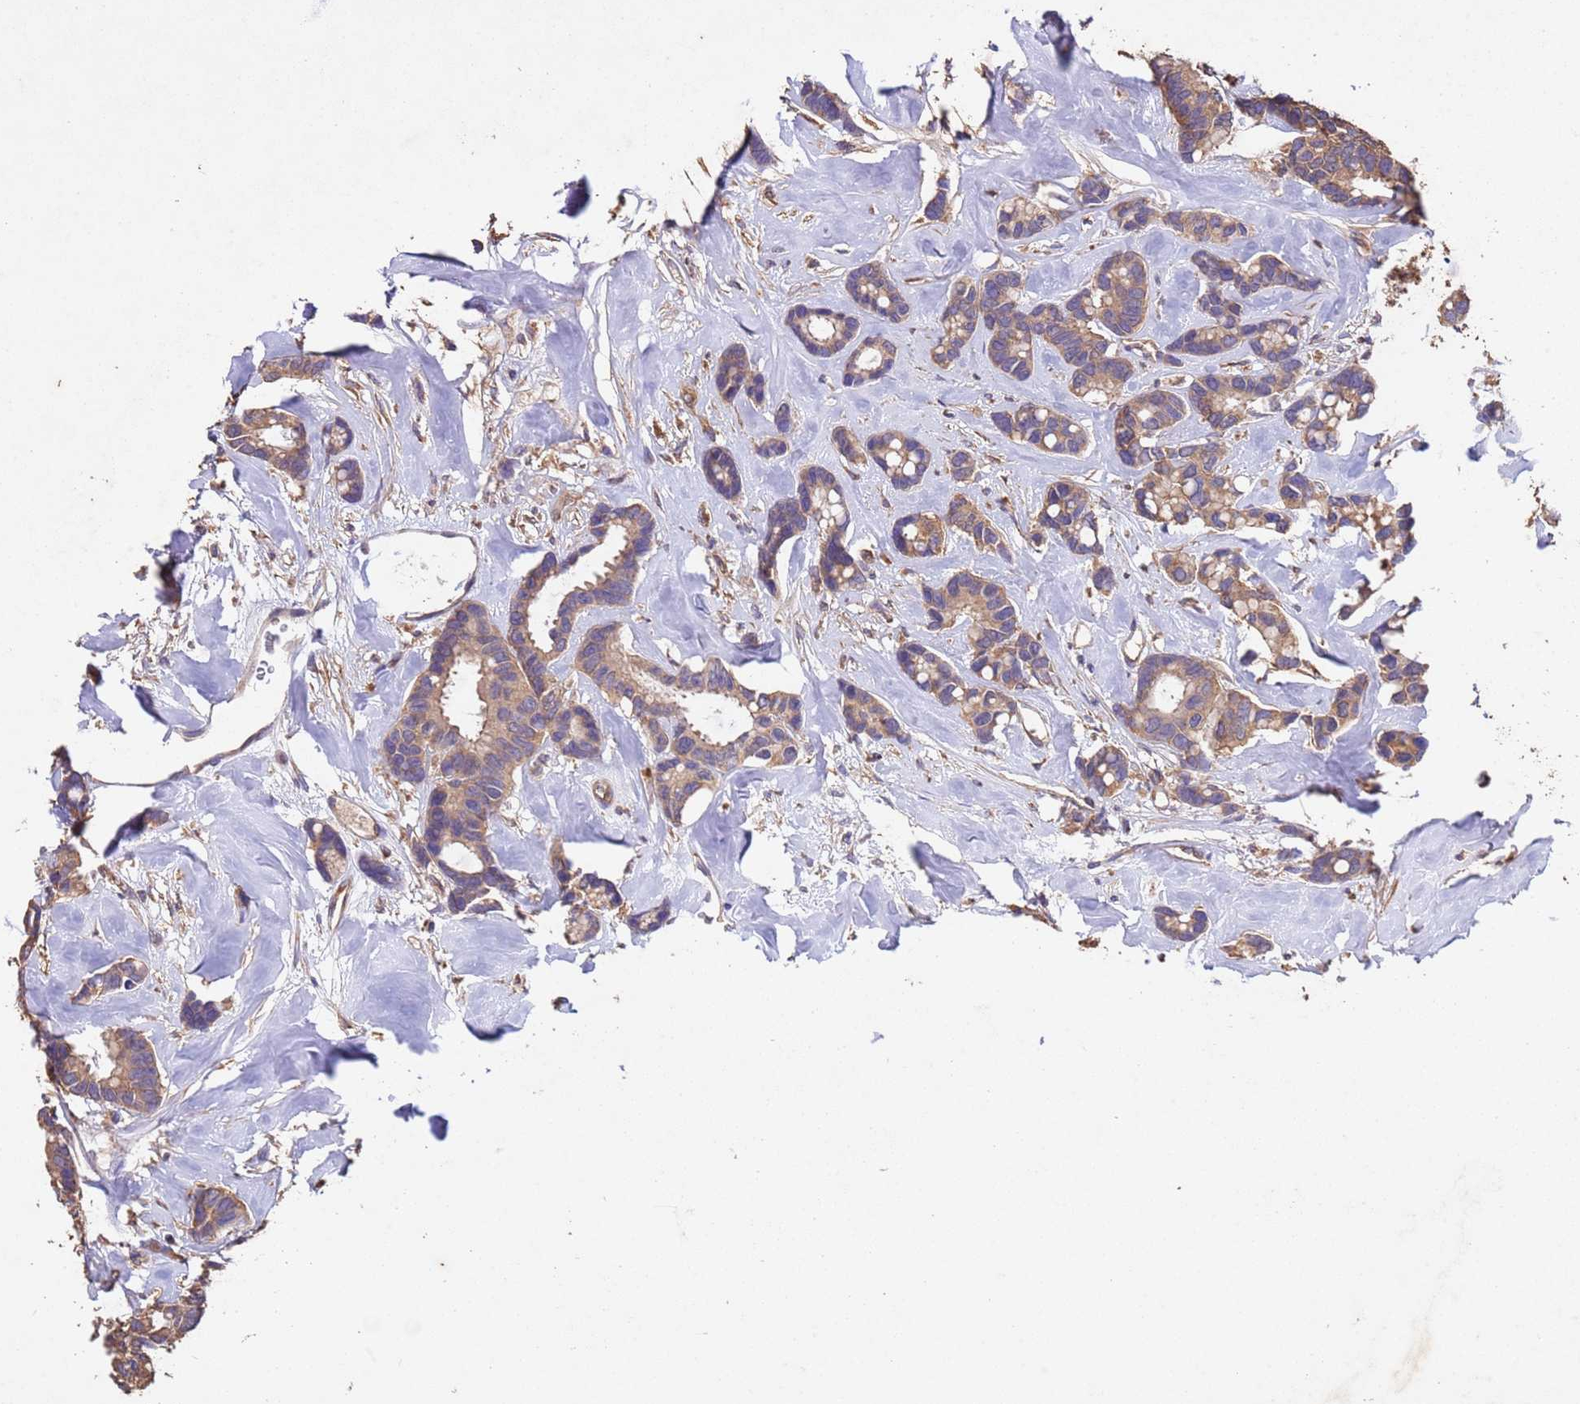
{"staining": {"intensity": "moderate", "quantity": ">75%", "location": "cytoplasmic/membranous"}, "tissue": "breast cancer", "cell_type": "Tumor cells", "image_type": "cancer", "snomed": [{"axis": "morphology", "description": "Duct carcinoma"}, {"axis": "topography", "description": "Breast"}], "caption": "Protein expression analysis of human breast cancer (infiltrating ductal carcinoma) reveals moderate cytoplasmic/membranous staining in about >75% of tumor cells.", "gene": "MTX3", "patient": {"sex": "female", "age": 87}}